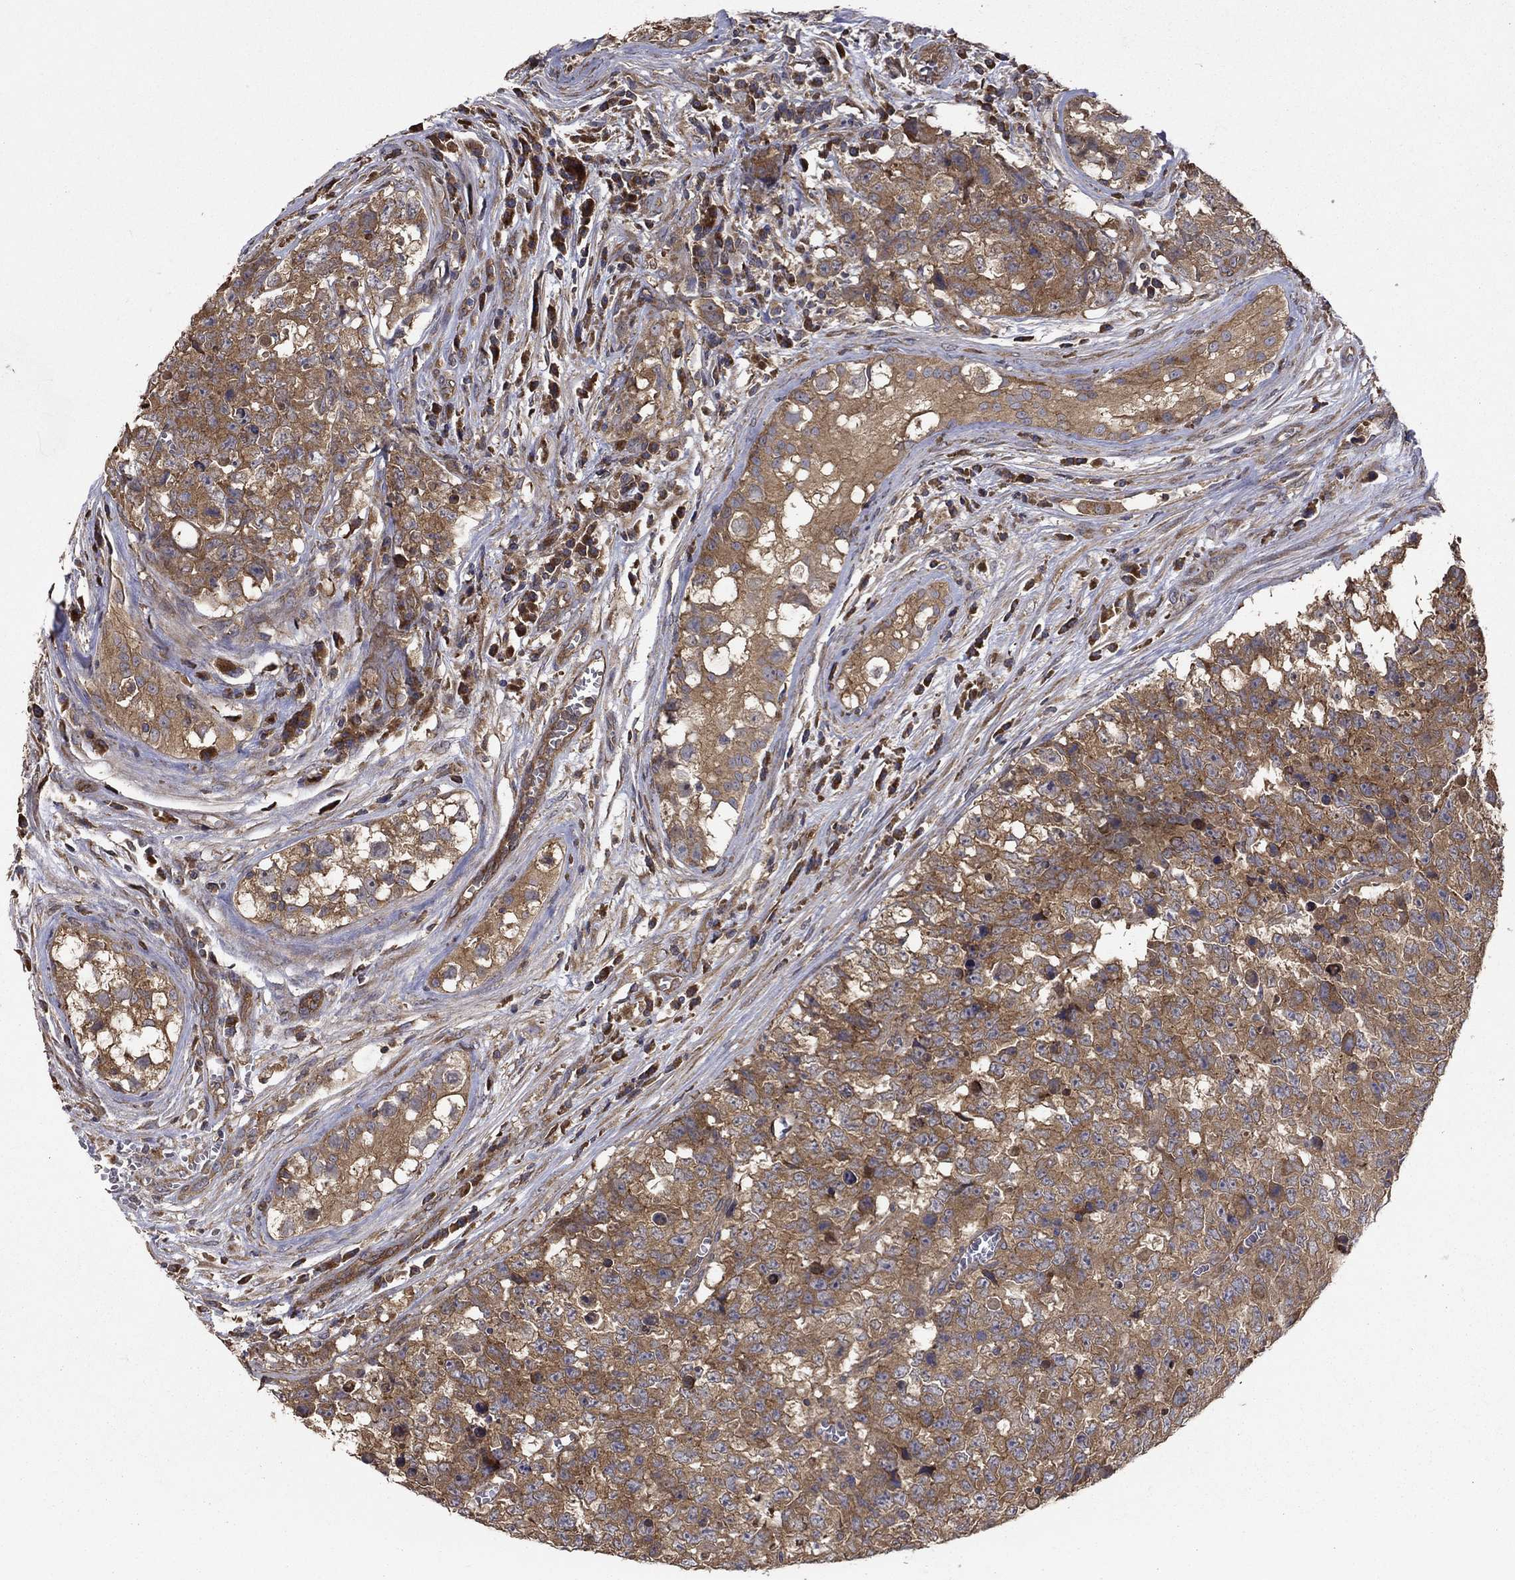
{"staining": {"intensity": "moderate", "quantity": ">75%", "location": "cytoplasmic/membranous"}, "tissue": "testis cancer", "cell_type": "Tumor cells", "image_type": "cancer", "snomed": [{"axis": "morphology", "description": "Carcinoma, Embryonal, NOS"}, {"axis": "topography", "description": "Testis"}], "caption": "A brown stain shows moderate cytoplasmic/membranous staining of a protein in human testis cancer (embryonal carcinoma) tumor cells. The staining is performed using DAB brown chromogen to label protein expression. The nuclei are counter-stained blue using hematoxylin.", "gene": "BABAM2", "patient": {"sex": "male", "age": 23}}